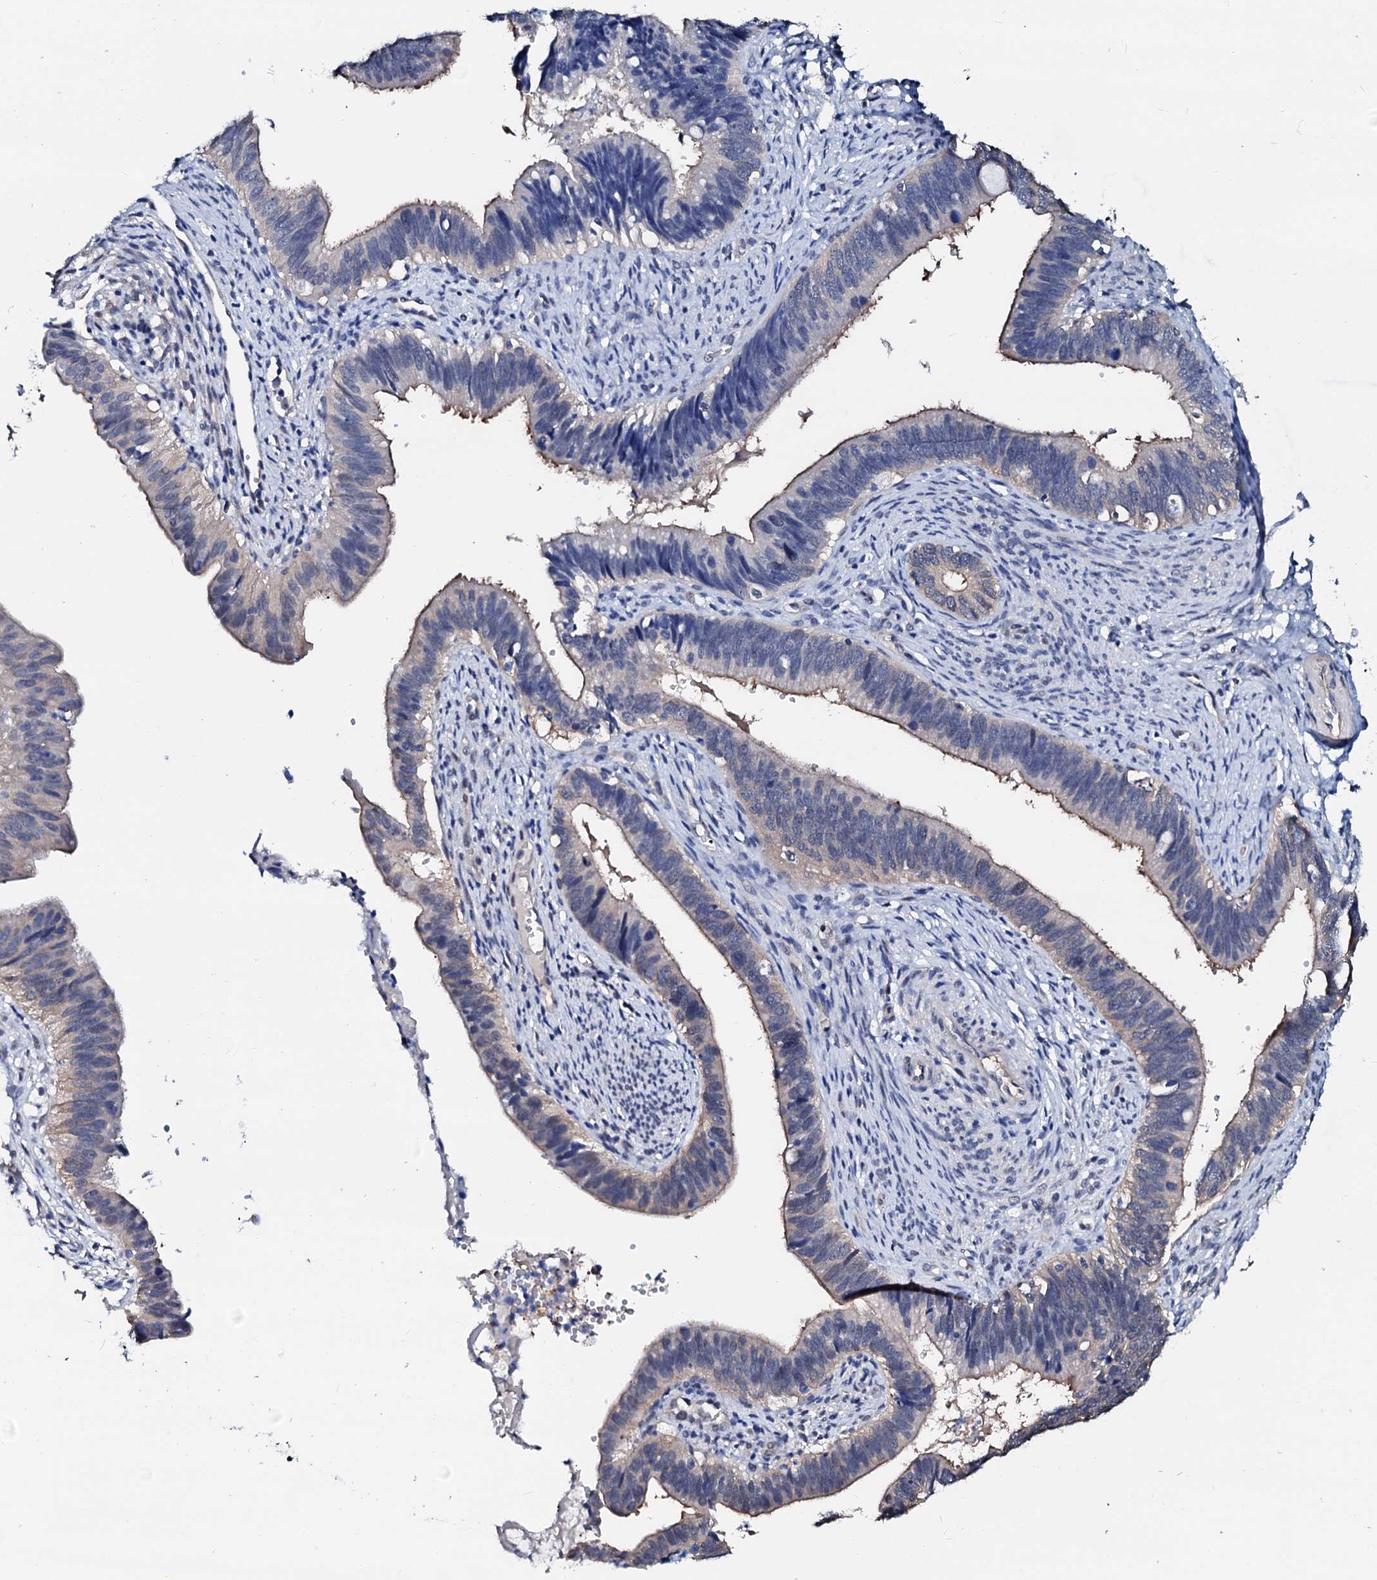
{"staining": {"intensity": "moderate", "quantity": "<25%", "location": "cytoplasmic/membranous"}, "tissue": "cervical cancer", "cell_type": "Tumor cells", "image_type": "cancer", "snomed": [{"axis": "morphology", "description": "Adenocarcinoma, NOS"}, {"axis": "topography", "description": "Cervix"}], "caption": "A brown stain labels moderate cytoplasmic/membranous positivity of a protein in human cervical cancer (adenocarcinoma) tumor cells.", "gene": "CSN2", "patient": {"sex": "female", "age": 42}}